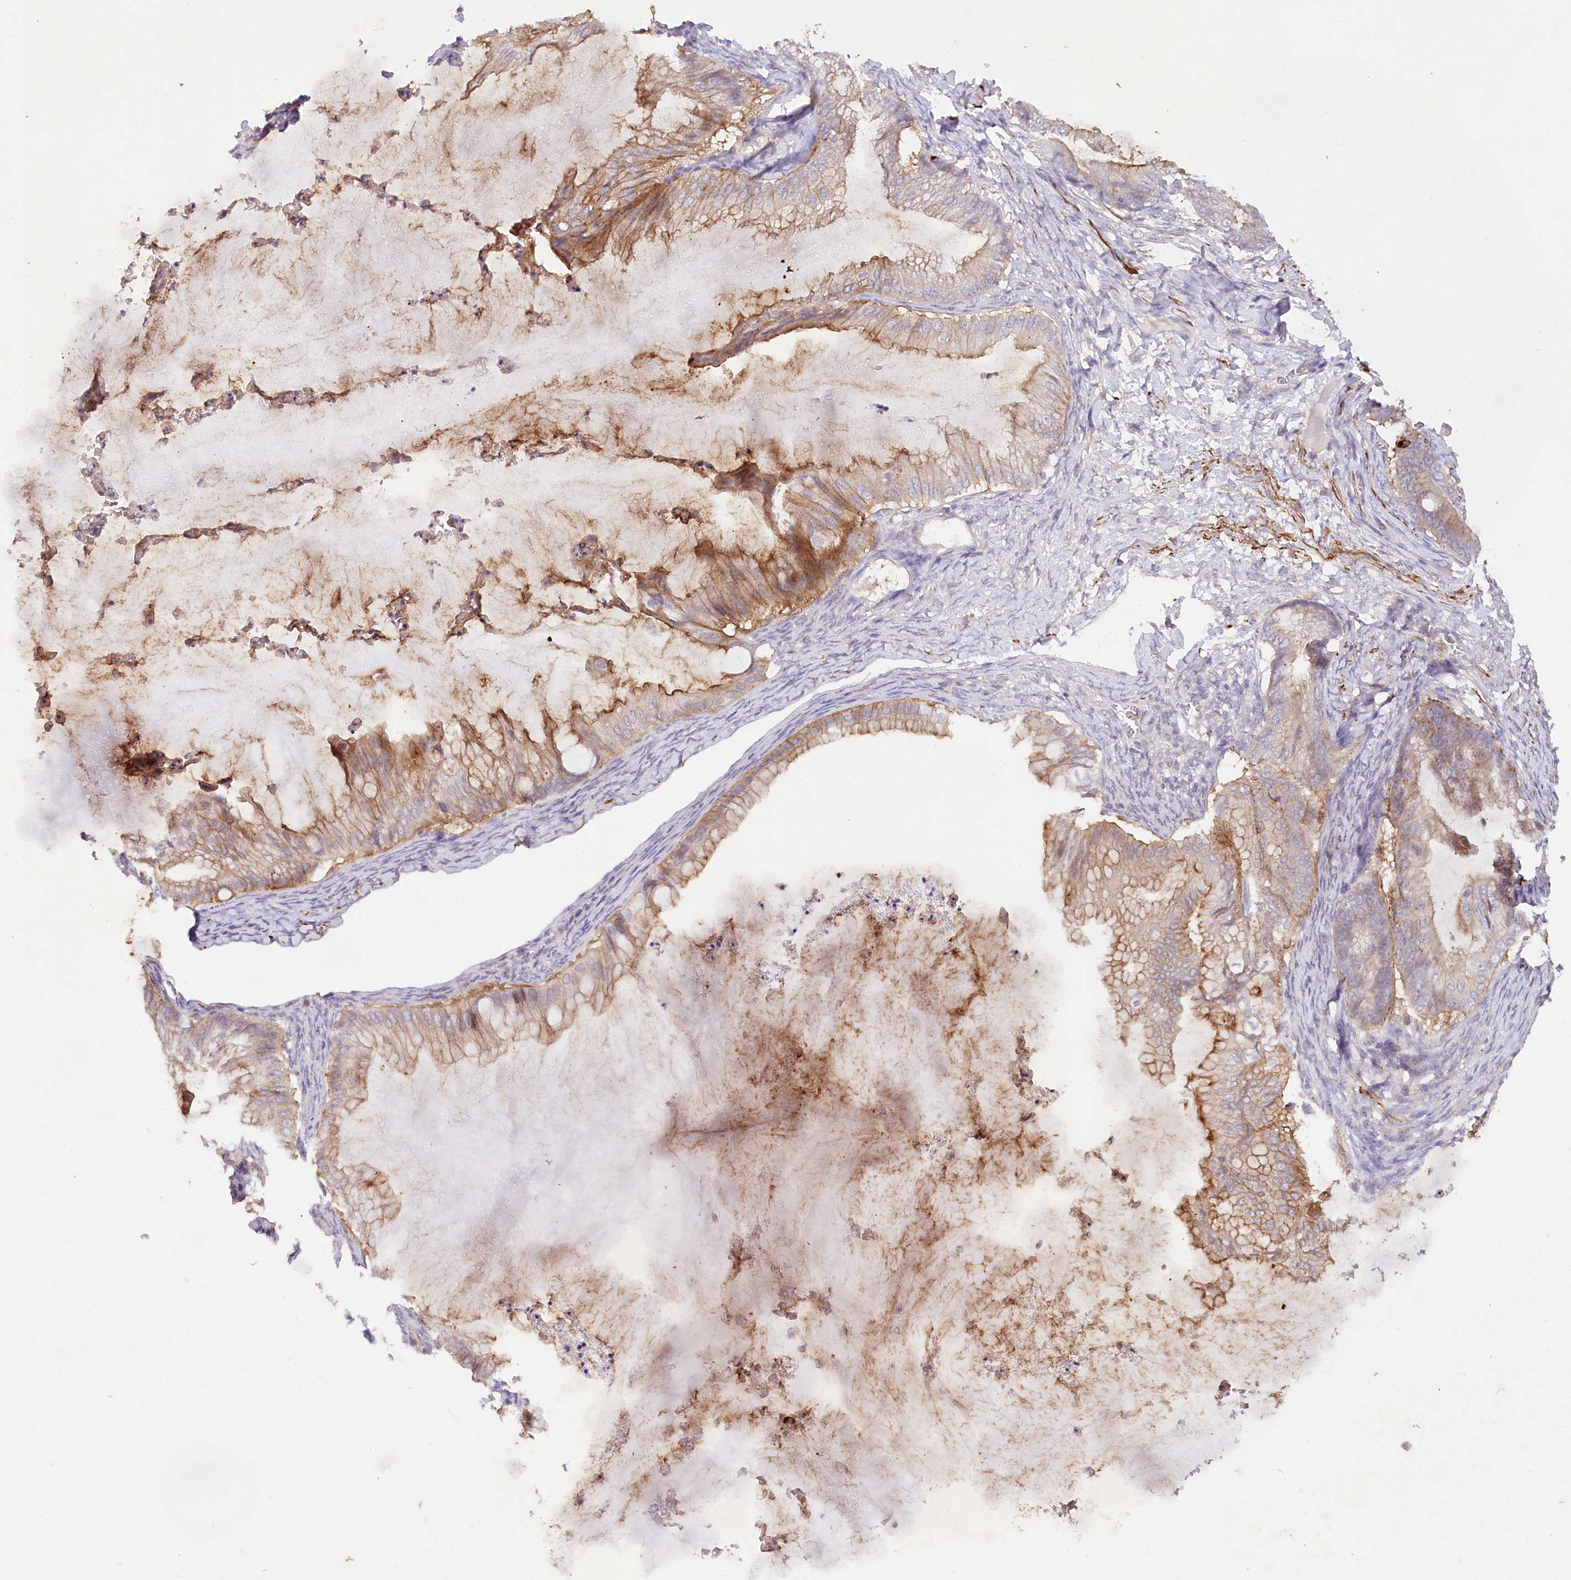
{"staining": {"intensity": "moderate", "quantity": ">75%", "location": "cytoplasmic/membranous"}, "tissue": "ovarian cancer", "cell_type": "Tumor cells", "image_type": "cancer", "snomed": [{"axis": "morphology", "description": "Cystadenocarcinoma, mucinous, NOS"}, {"axis": "topography", "description": "Ovary"}], "caption": "A micrograph showing moderate cytoplasmic/membranous staining in about >75% of tumor cells in ovarian cancer (mucinous cystadenocarcinoma), as visualized by brown immunohistochemical staining.", "gene": "ALDH3B1", "patient": {"sex": "female", "age": 71}}